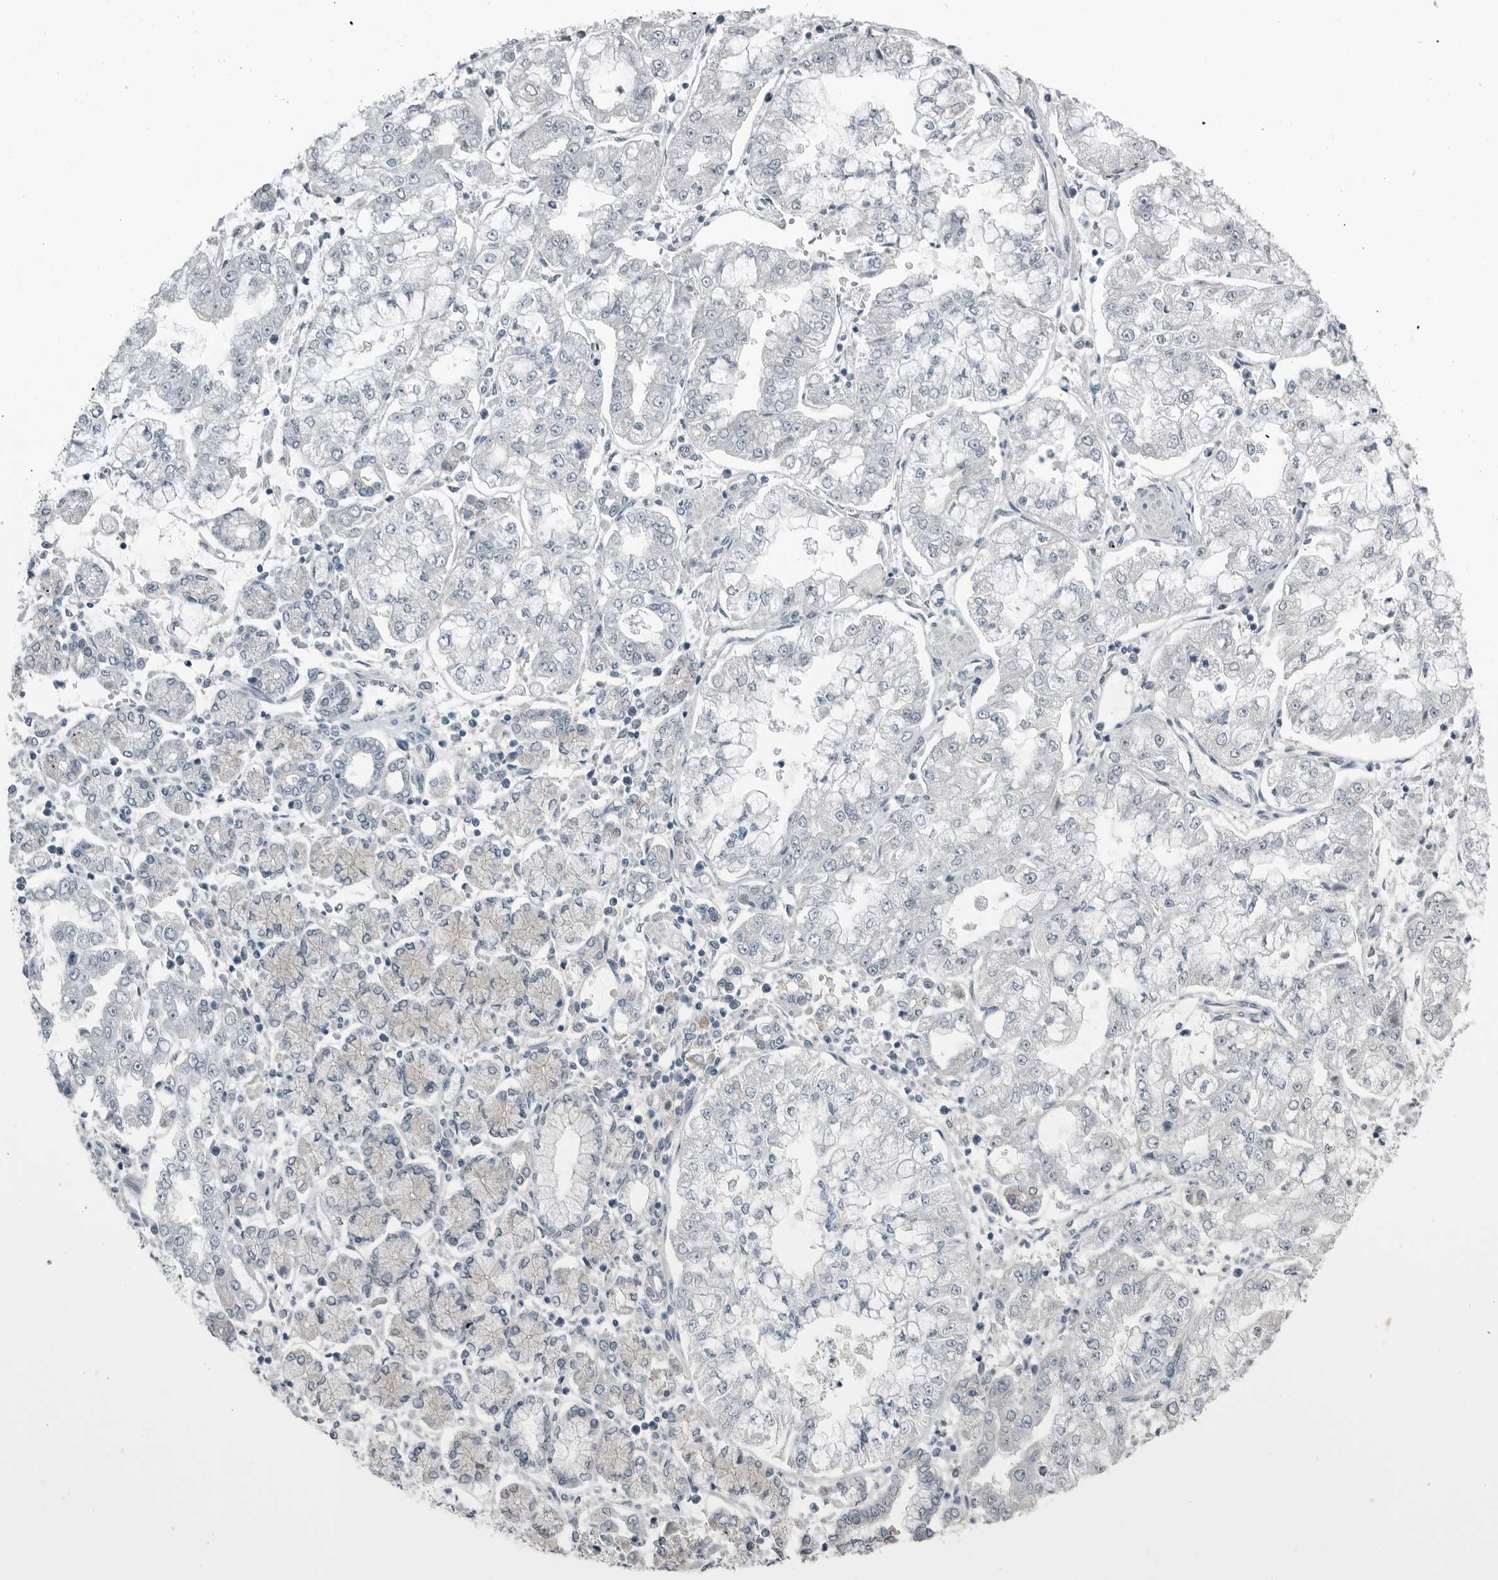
{"staining": {"intensity": "negative", "quantity": "none", "location": "none"}, "tissue": "stomach cancer", "cell_type": "Tumor cells", "image_type": "cancer", "snomed": [{"axis": "morphology", "description": "Adenocarcinoma, NOS"}, {"axis": "topography", "description": "Stomach"}], "caption": "This is an immunohistochemistry (IHC) histopathology image of human stomach cancer. There is no expression in tumor cells.", "gene": "KYAT1", "patient": {"sex": "male", "age": 76}}